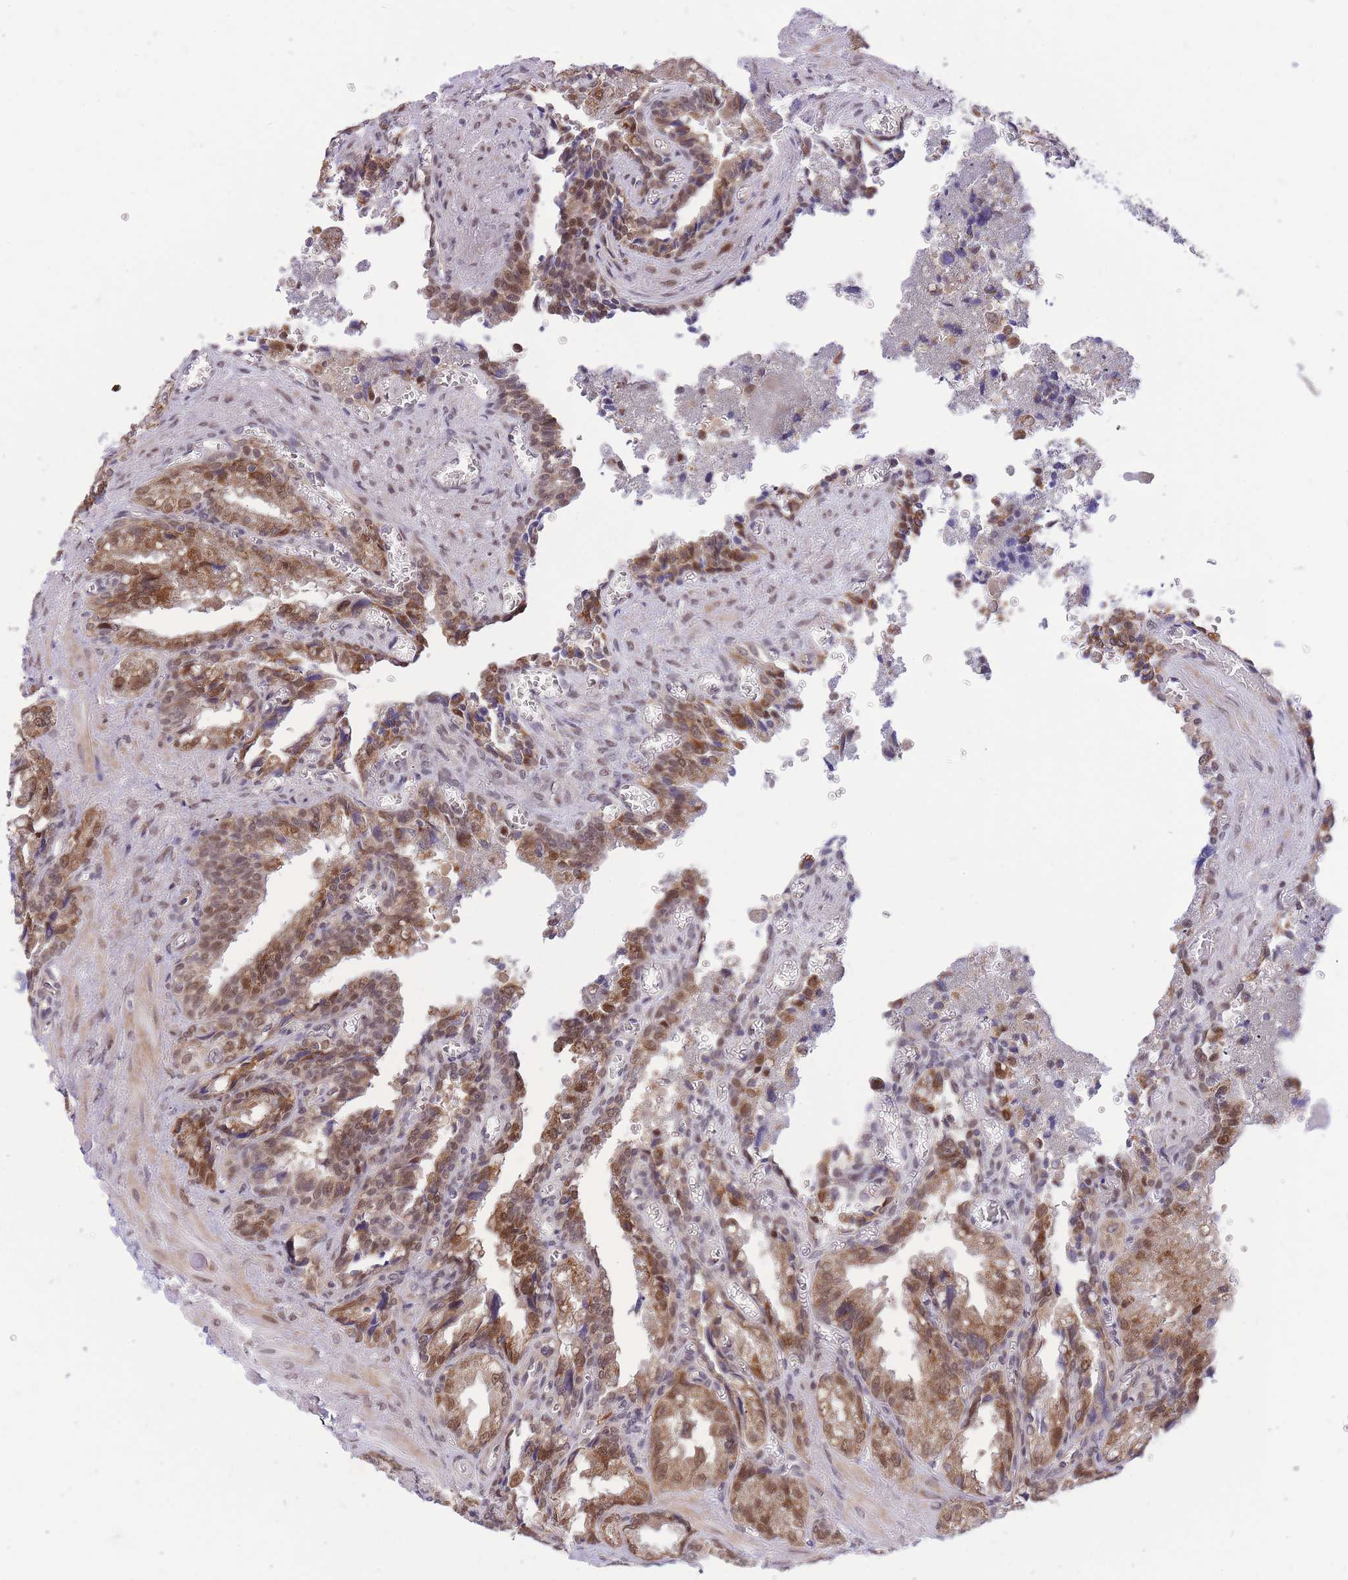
{"staining": {"intensity": "moderate", "quantity": ">75%", "location": "cytoplasmic/membranous,nuclear"}, "tissue": "seminal vesicle", "cell_type": "Glandular cells", "image_type": "normal", "snomed": [{"axis": "morphology", "description": "Normal tissue, NOS"}, {"axis": "topography", "description": "Seminal veicle"}], "caption": "Protein expression analysis of unremarkable seminal vesicle shows moderate cytoplasmic/membranous,nuclear staining in approximately >75% of glandular cells.", "gene": "MINDY2", "patient": {"sex": "male", "age": 67}}